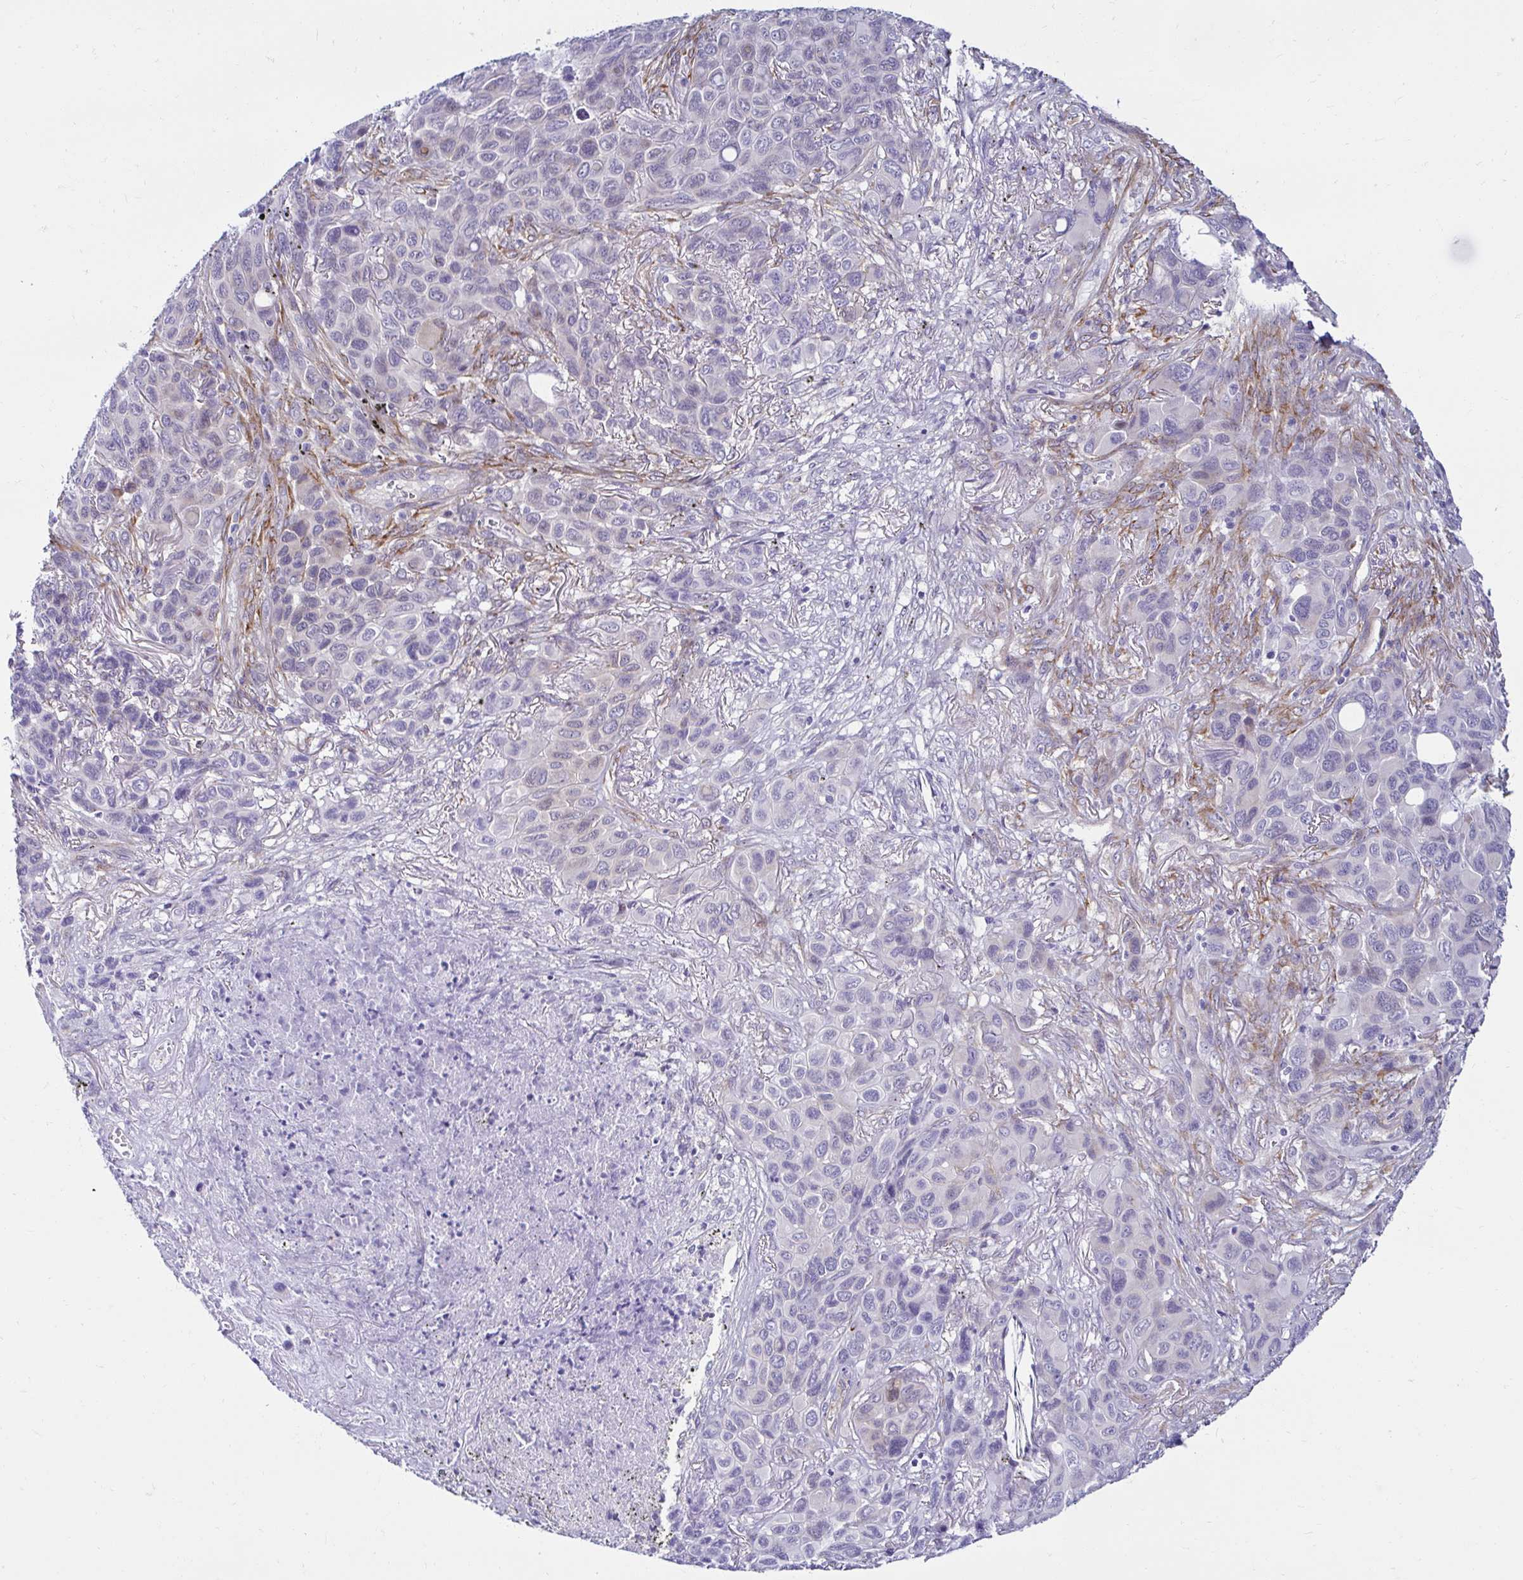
{"staining": {"intensity": "negative", "quantity": "none", "location": "none"}, "tissue": "melanoma", "cell_type": "Tumor cells", "image_type": "cancer", "snomed": [{"axis": "morphology", "description": "Malignant melanoma, Metastatic site"}, {"axis": "topography", "description": "Lung"}], "caption": "Human malignant melanoma (metastatic site) stained for a protein using immunohistochemistry reveals no staining in tumor cells.", "gene": "ANKRD62", "patient": {"sex": "male", "age": 48}}